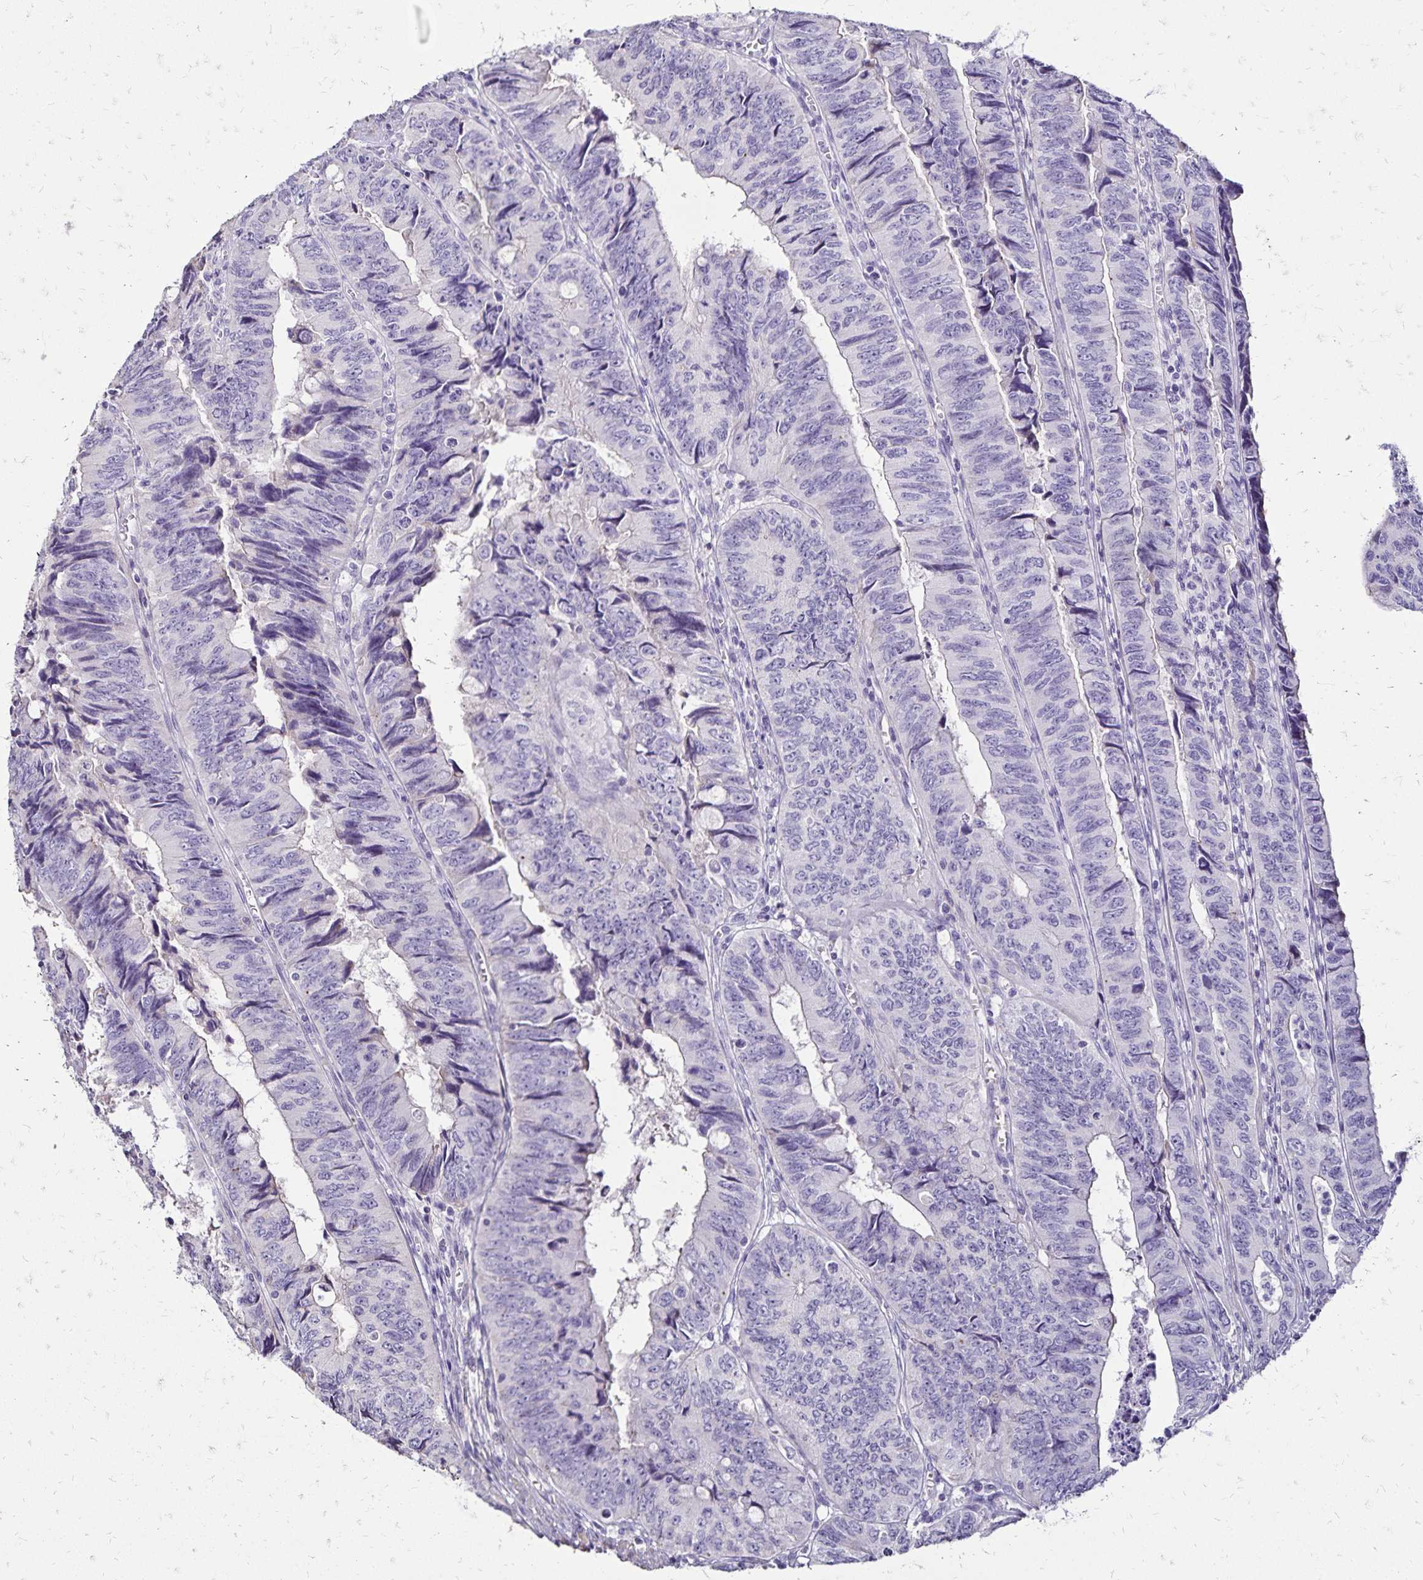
{"staining": {"intensity": "negative", "quantity": "none", "location": "none"}, "tissue": "colorectal cancer", "cell_type": "Tumor cells", "image_type": "cancer", "snomed": [{"axis": "morphology", "description": "Adenocarcinoma, NOS"}, {"axis": "topography", "description": "Colon"}], "caption": "This is an immunohistochemistry image of colorectal cancer. There is no expression in tumor cells.", "gene": "KISS1", "patient": {"sex": "female", "age": 84}}